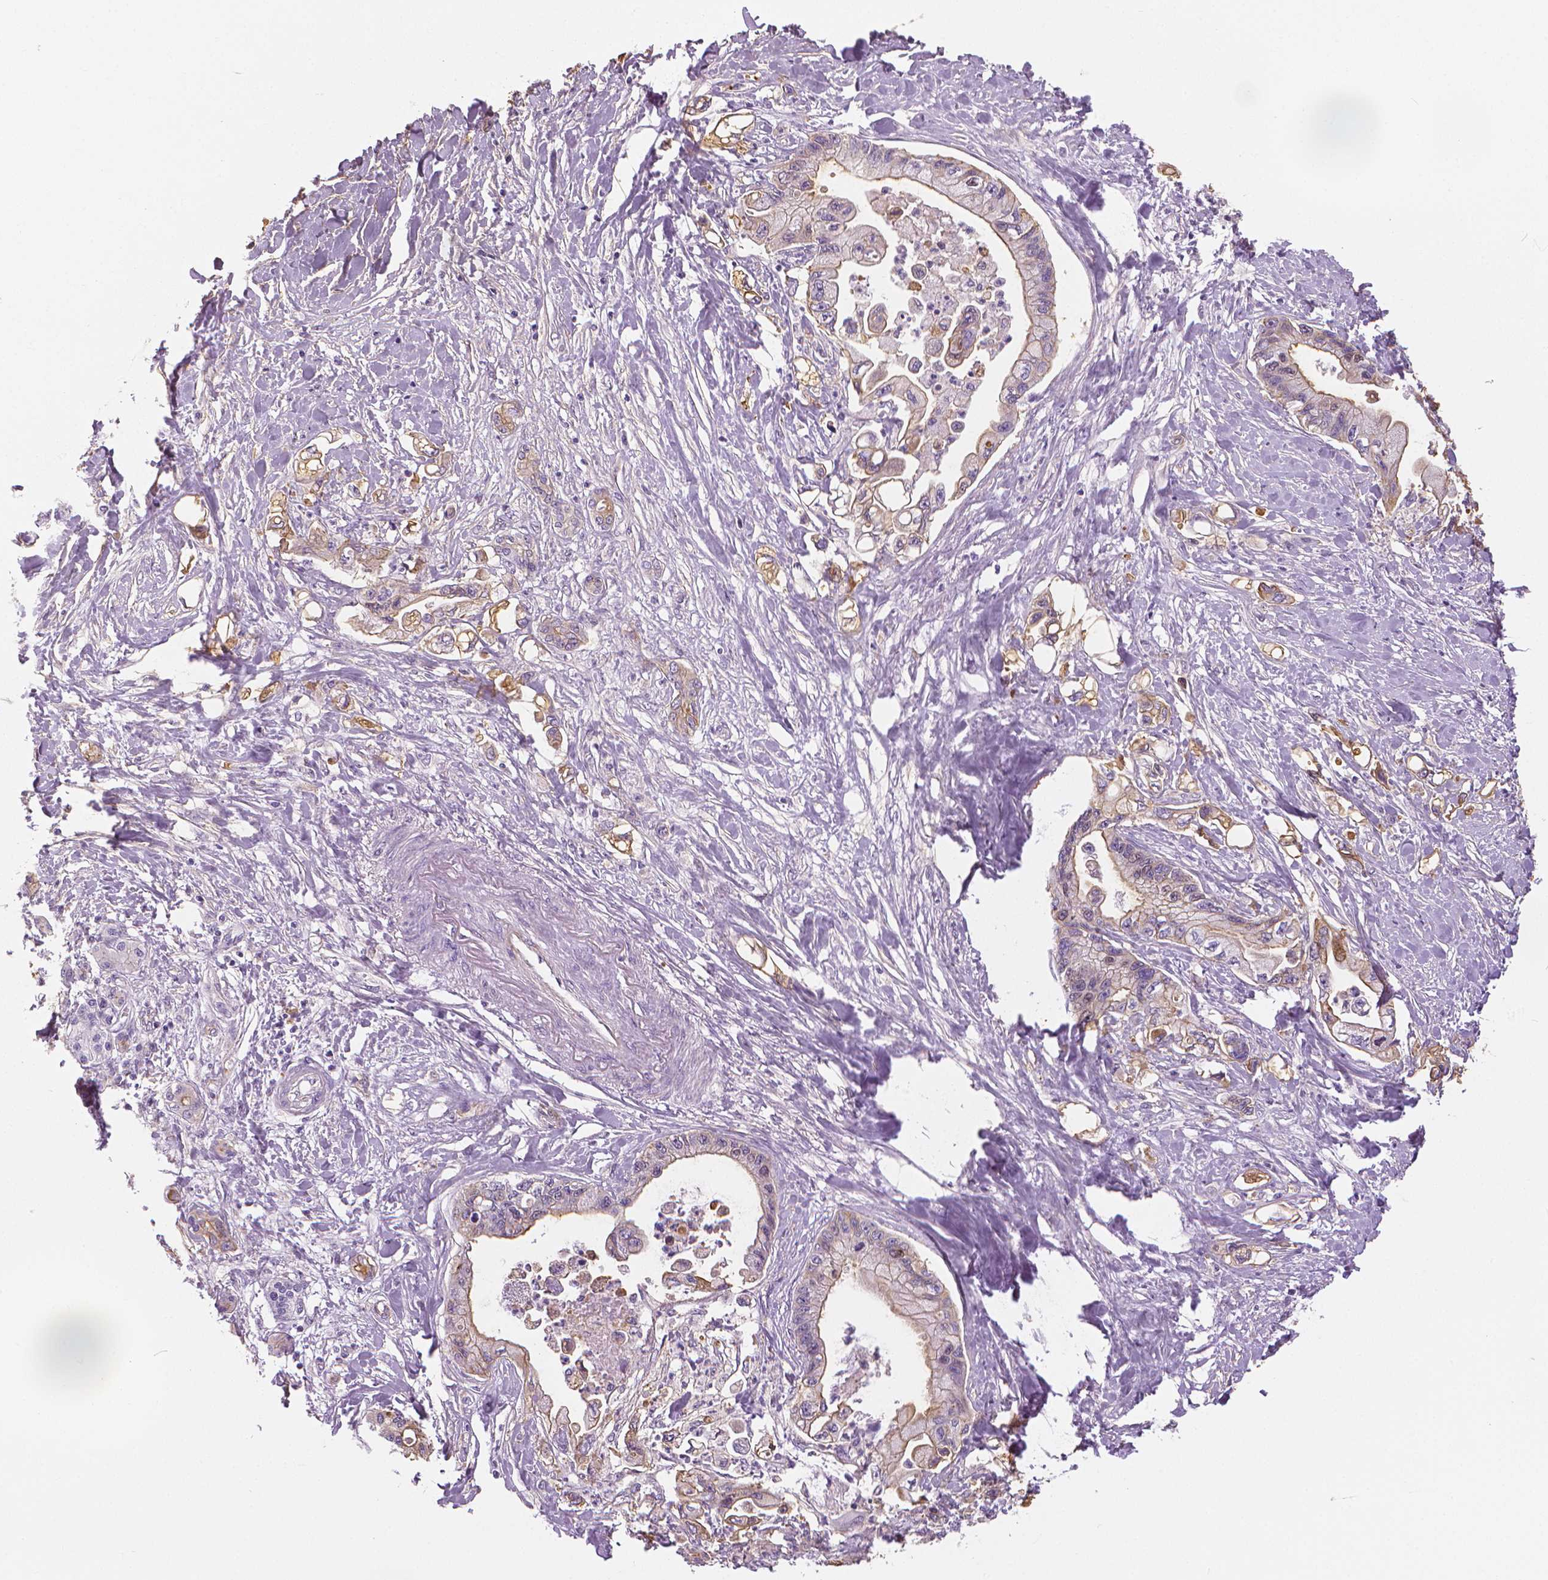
{"staining": {"intensity": "moderate", "quantity": "<25%", "location": "cytoplasmic/membranous,nuclear"}, "tissue": "pancreatic cancer", "cell_type": "Tumor cells", "image_type": "cancer", "snomed": [{"axis": "morphology", "description": "Adenocarcinoma, NOS"}, {"axis": "topography", "description": "Pancreas"}], "caption": "Pancreatic adenocarcinoma stained with a protein marker demonstrates moderate staining in tumor cells.", "gene": "MKI67", "patient": {"sex": "male", "age": 61}}